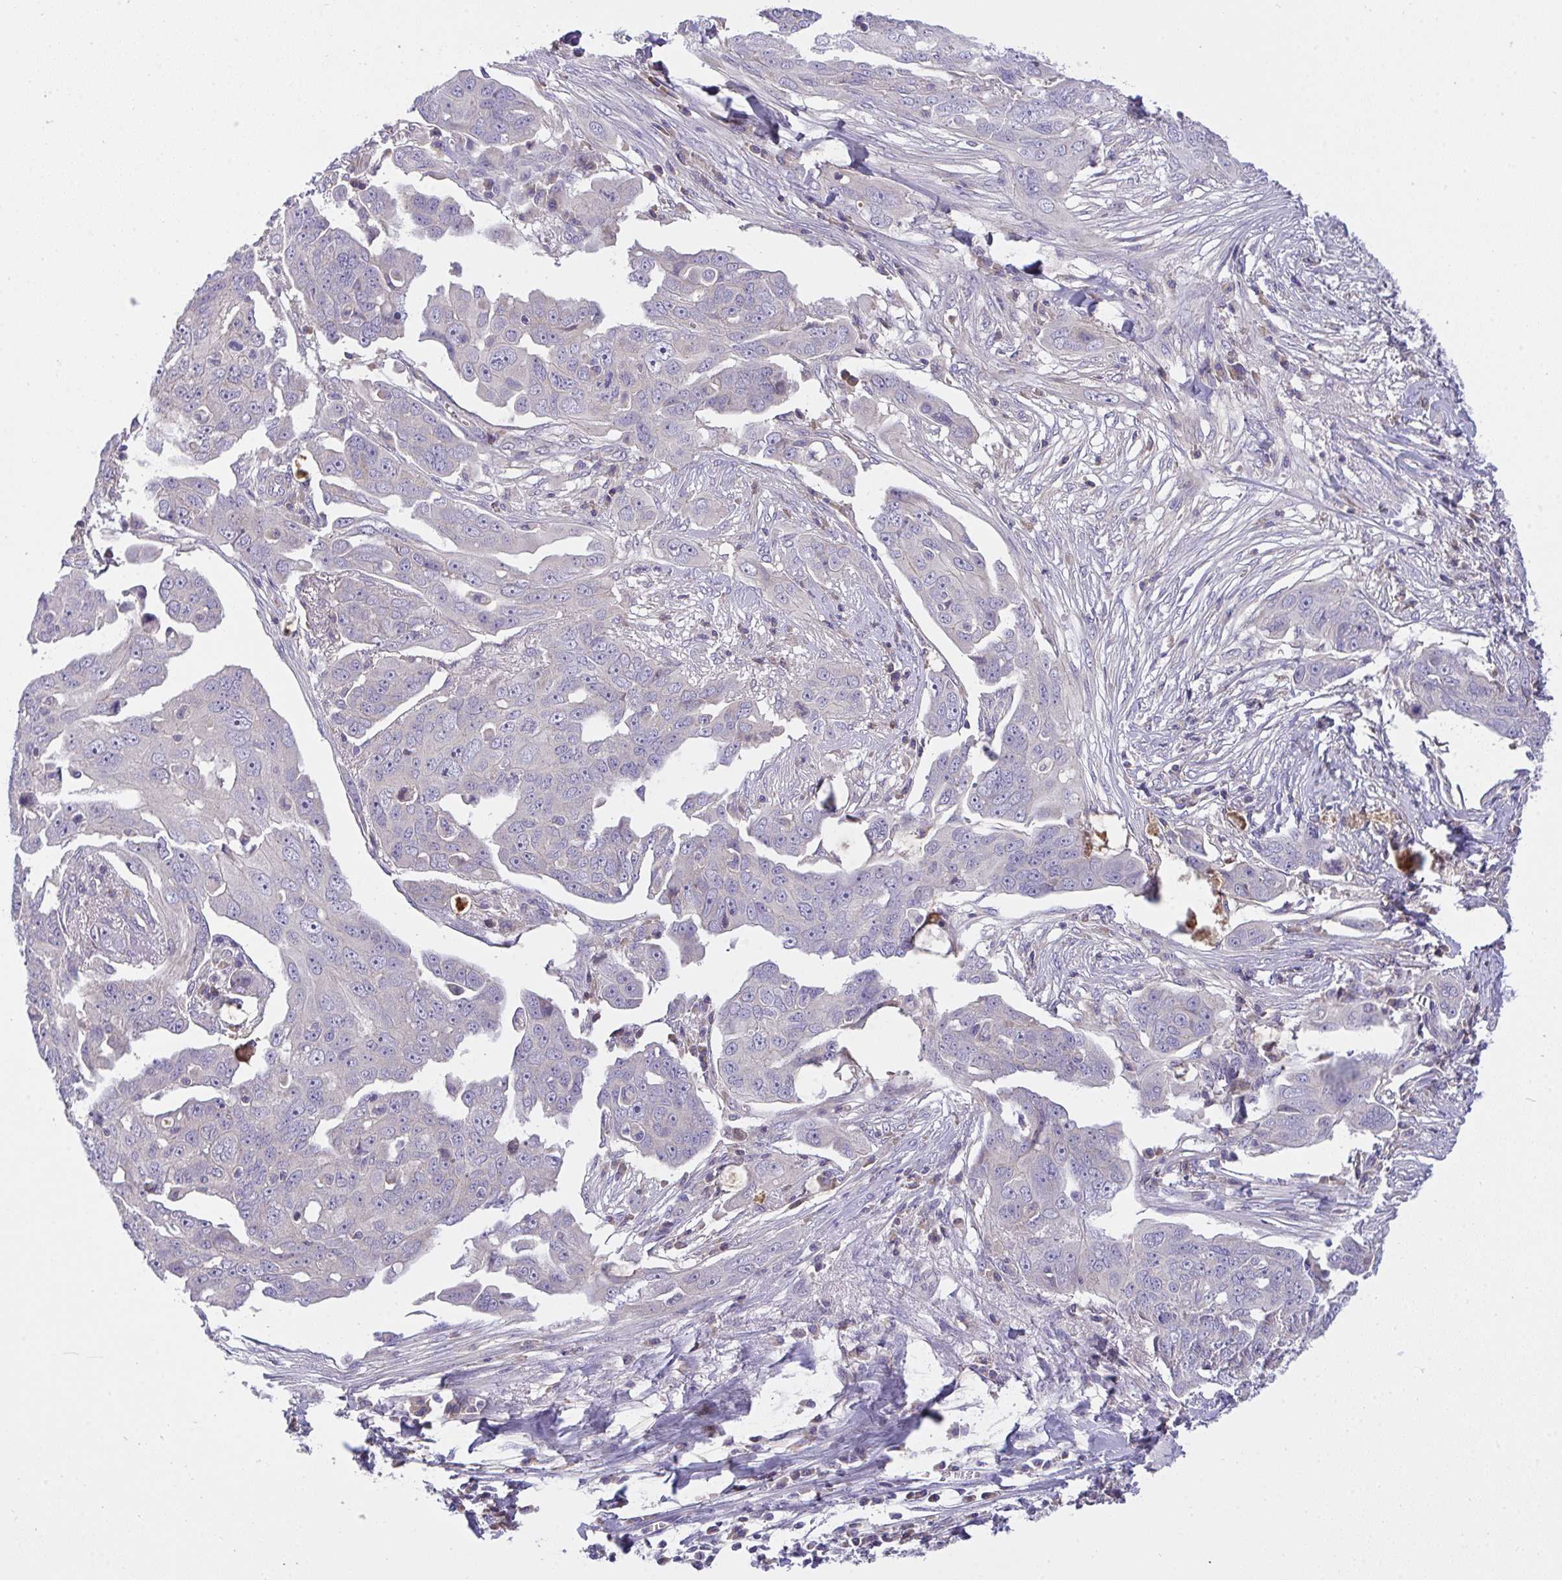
{"staining": {"intensity": "negative", "quantity": "none", "location": "none"}, "tissue": "ovarian cancer", "cell_type": "Tumor cells", "image_type": "cancer", "snomed": [{"axis": "morphology", "description": "Carcinoma, endometroid"}, {"axis": "topography", "description": "Ovary"}], "caption": "The histopathology image reveals no significant staining in tumor cells of ovarian cancer (endometroid carcinoma).", "gene": "ZNF581", "patient": {"sex": "female", "age": 70}}